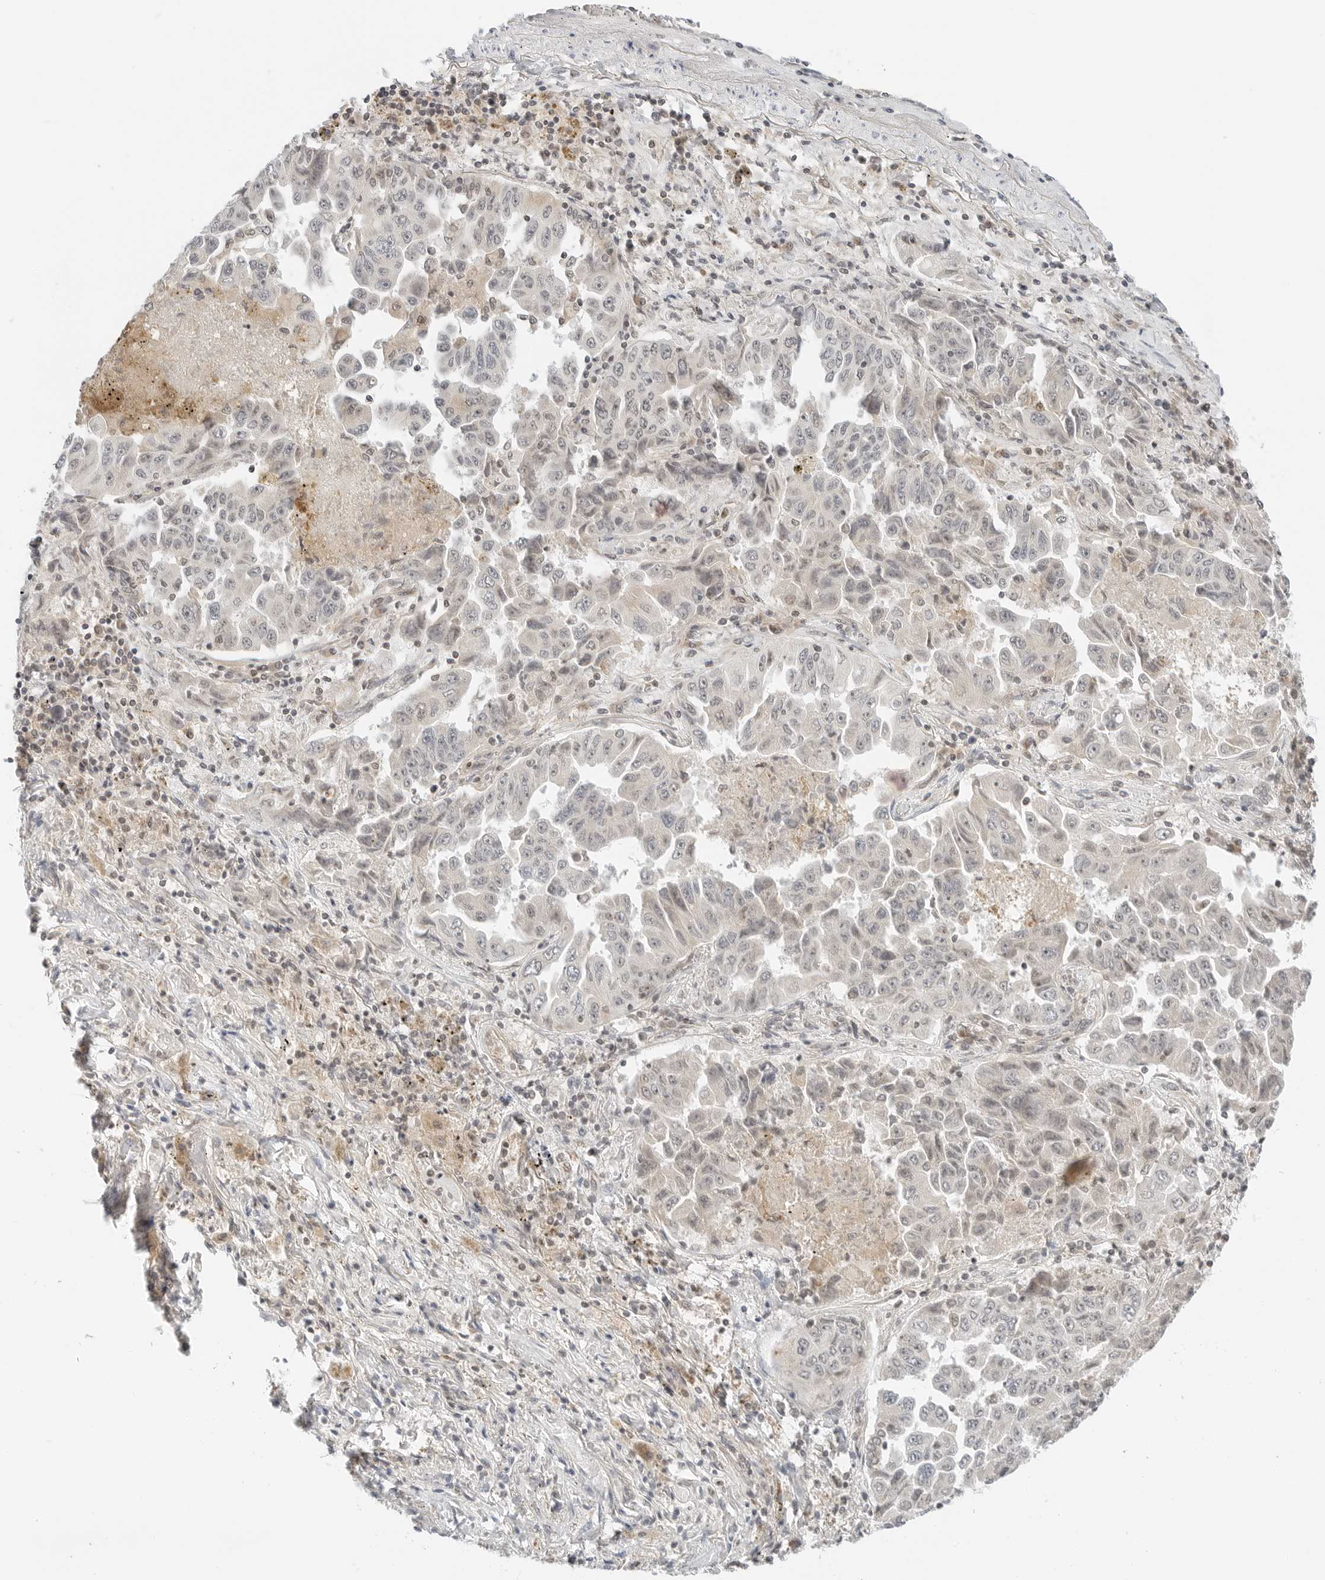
{"staining": {"intensity": "weak", "quantity": "<25%", "location": "cytoplasmic/membranous"}, "tissue": "lung cancer", "cell_type": "Tumor cells", "image_type": "cancer", "snomed": [{"axis": "morphology", "description": "Adenocarcinoma, NOS"}, {"axis": "topography", "description": "Lung"}], "caption": "Tumor cells are negative for brown protein staining in lung adenocarcinoma.", "gene": "IQCC", "patient": {"sex": "female", "age": 51}}